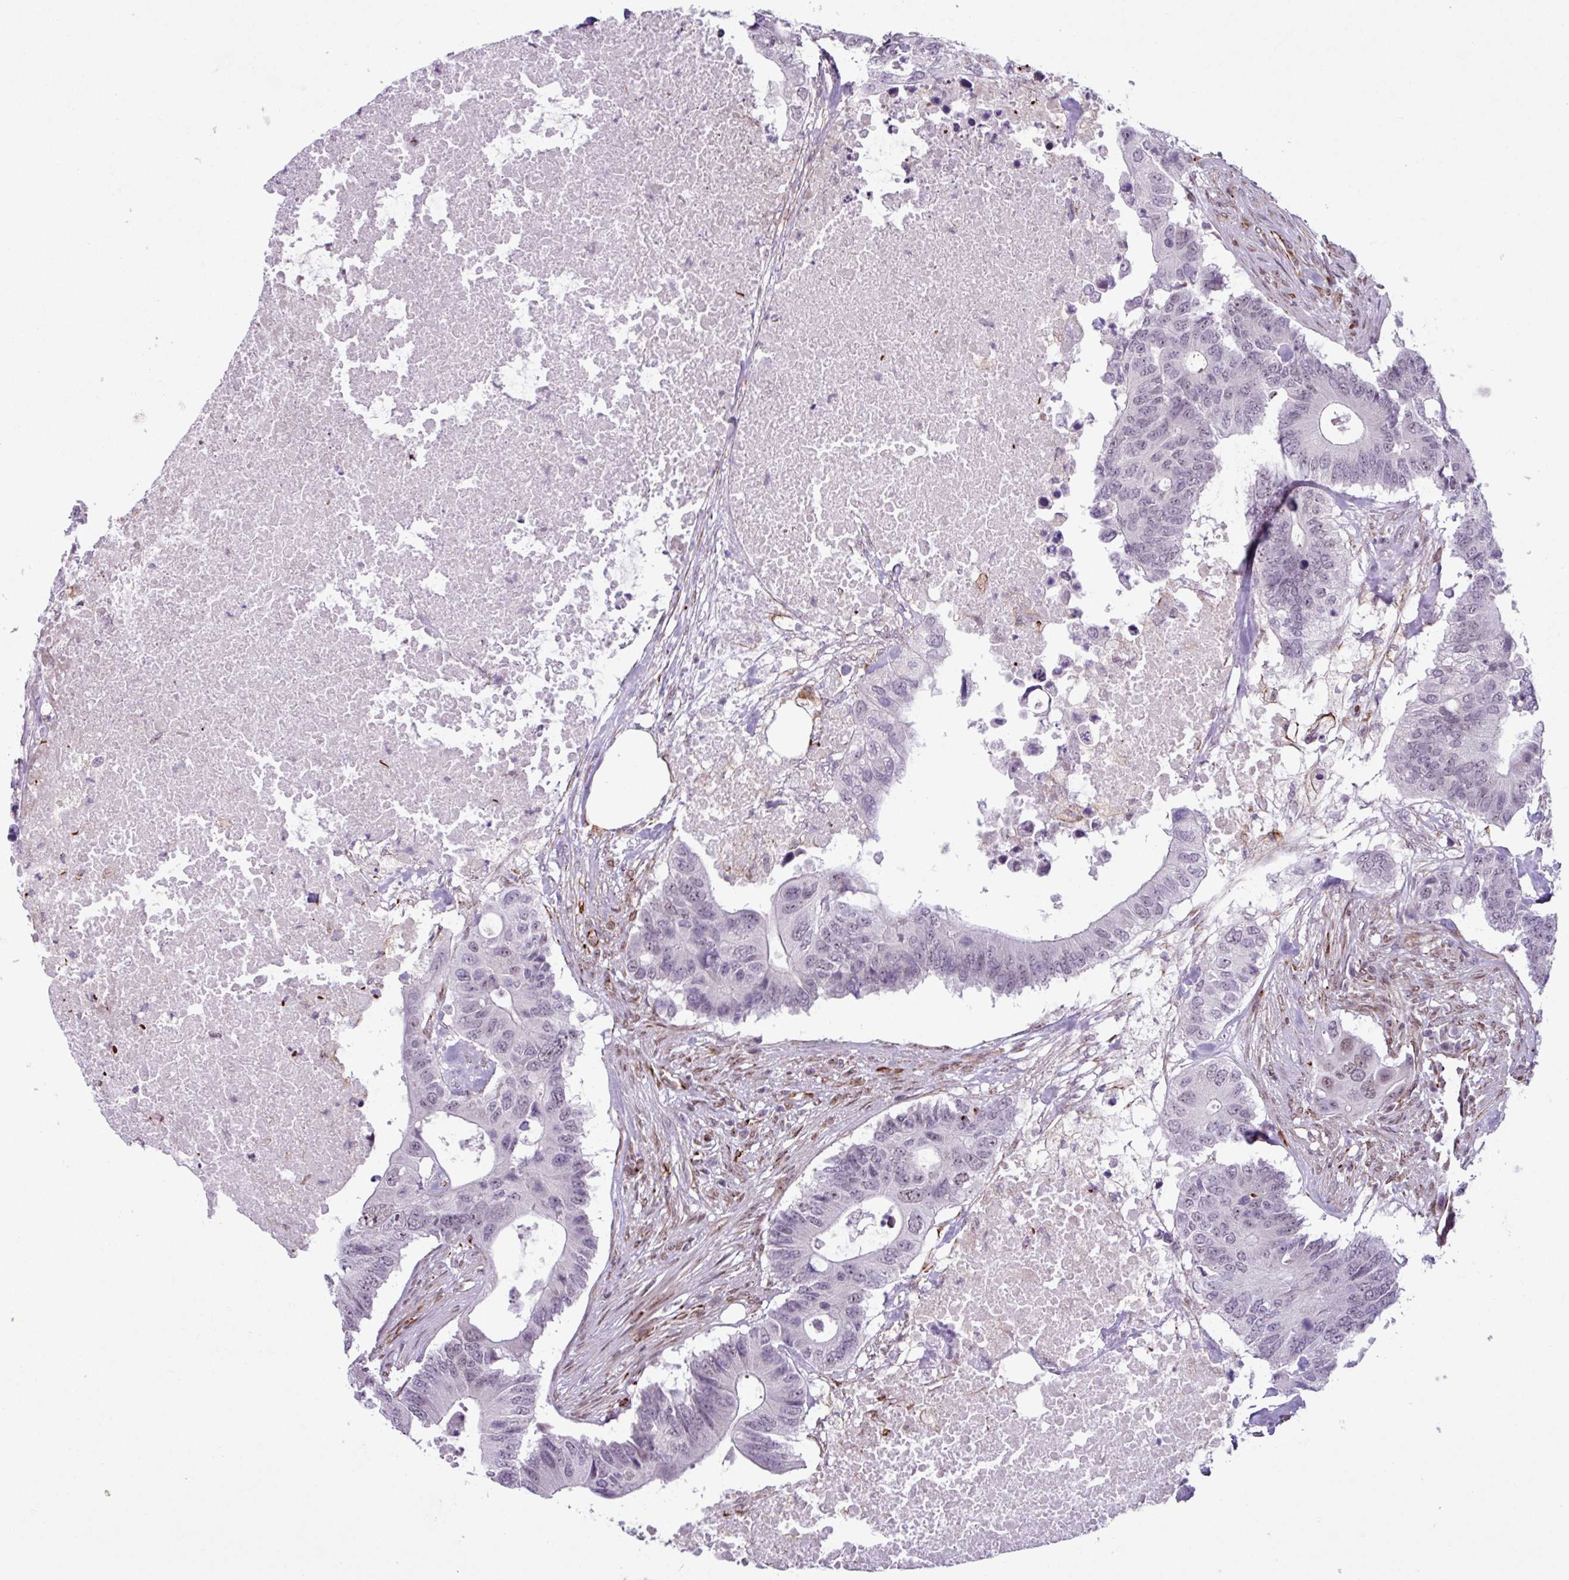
{"staining": {"intensity": "negative", "quantity": "none", "location": "none"}, "tissue": "colorectal cancer", "cell_type": "Tumor cells", "image_type": "cancer", "snomed": [{"axis": "morphology", "description": "Adenocarcinoma, NOS"}, {"axis": "topography", "description": "Colon"}], "caption": "There is no significant positivity in tumor cells of colorectal cancer (adenocarcinoma).", "gene": "CHD3", "patient": {"sex": "male", "age": 71}}